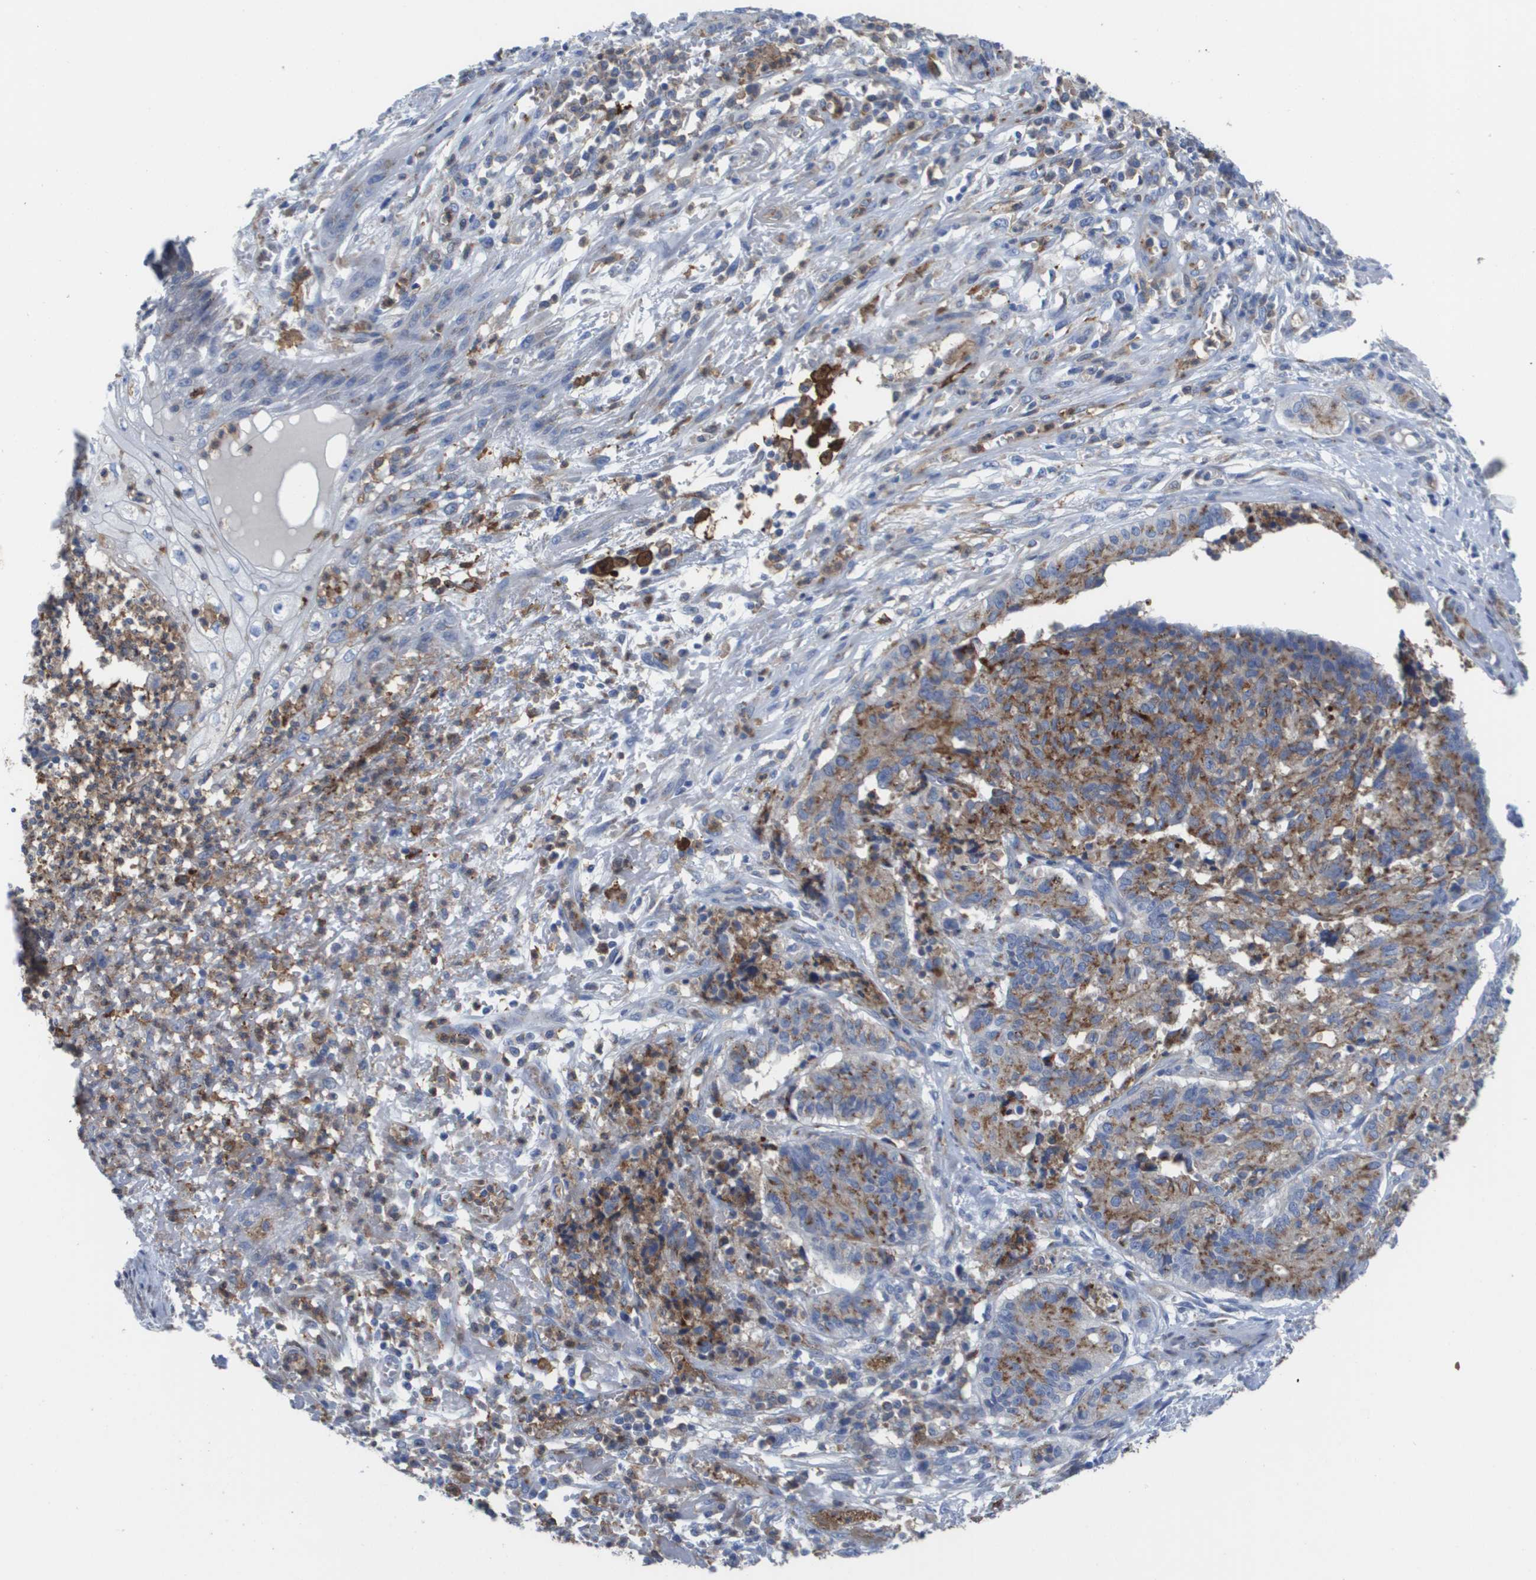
{"staining": {"intensity": "moderate", "quantity": ">75%", "location": "cytoplasmic/membranous"}, "tissue": "cervical cancer", "cell_type": "Tumor cells", "image_type": "cancer", "snomed": [{"axis": "morphology", "description": "Squamous cell carcinoma, NOS"}, {"axis": "topography", "description": "Cervix"}], "caption": "Protein positivity by IHC displays moderate cytoplasmic/membranous staining in approximately >75% of tumor cells in cervical cancer (squamous cell carcinoma). Immunohistochemistry (ihc) stains the protein in brown and the nuclei are stained blue.", "gene": "SLC37A2", "patient": {"sex": "female", "age": 35}}